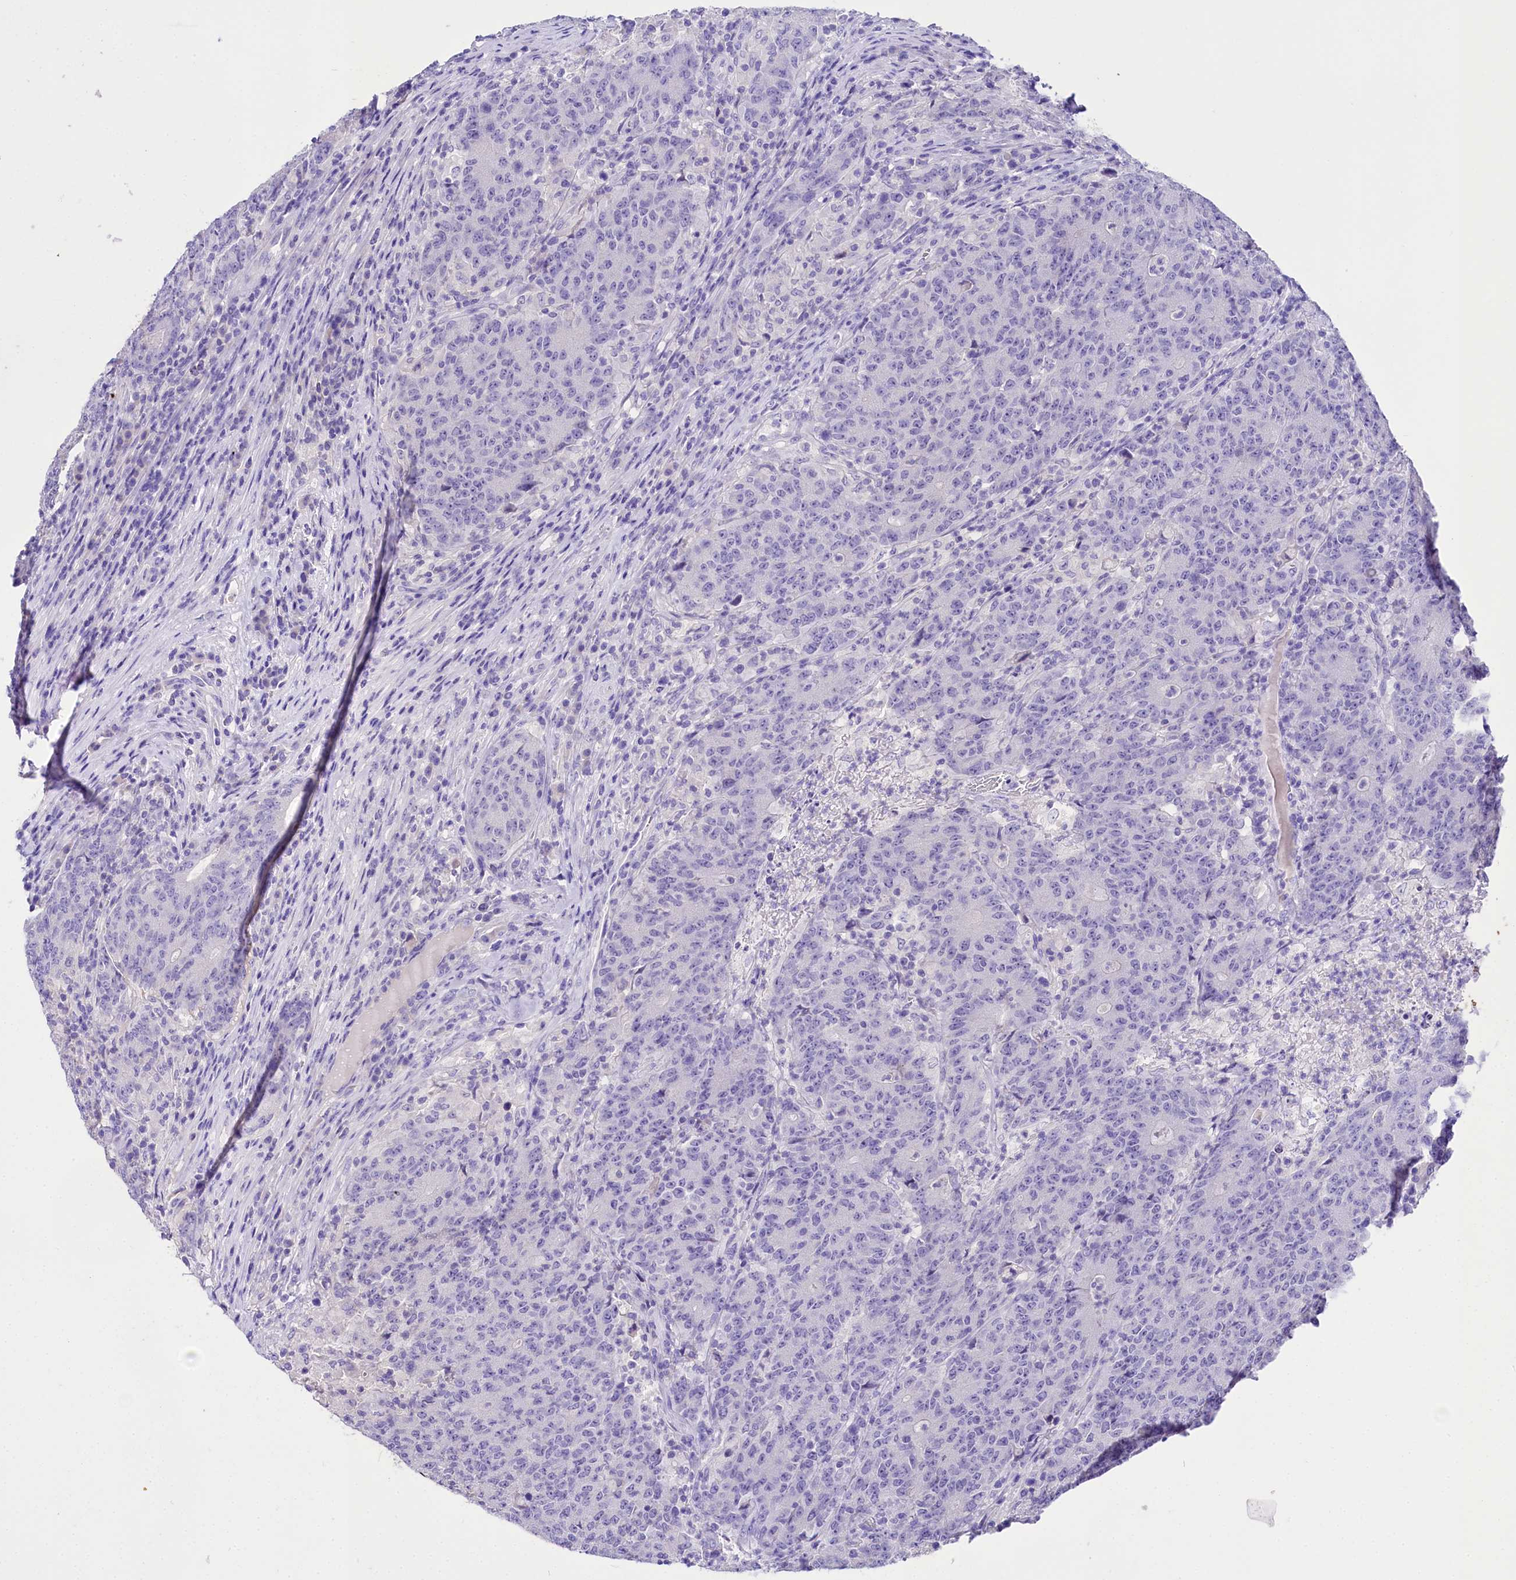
{"staining": {"intensity": "negative", "quantity": "none", "location": "none"}, "tissue": "colorectal cancer", "cell_type": "Tumor cells", "image_type": "cancer", "snomed": [{"axis": "morphology", "description": "Adenocarcinoma, NOS"}, {"axis": "topography", "description": "Colon"}], "caption": "This is an IHC micrograph of human colorectal adenocarcinoma. There is no expression in tumor cells.", "gene": "A2ML1", "patient": {"sex": "female", "age": 75}}